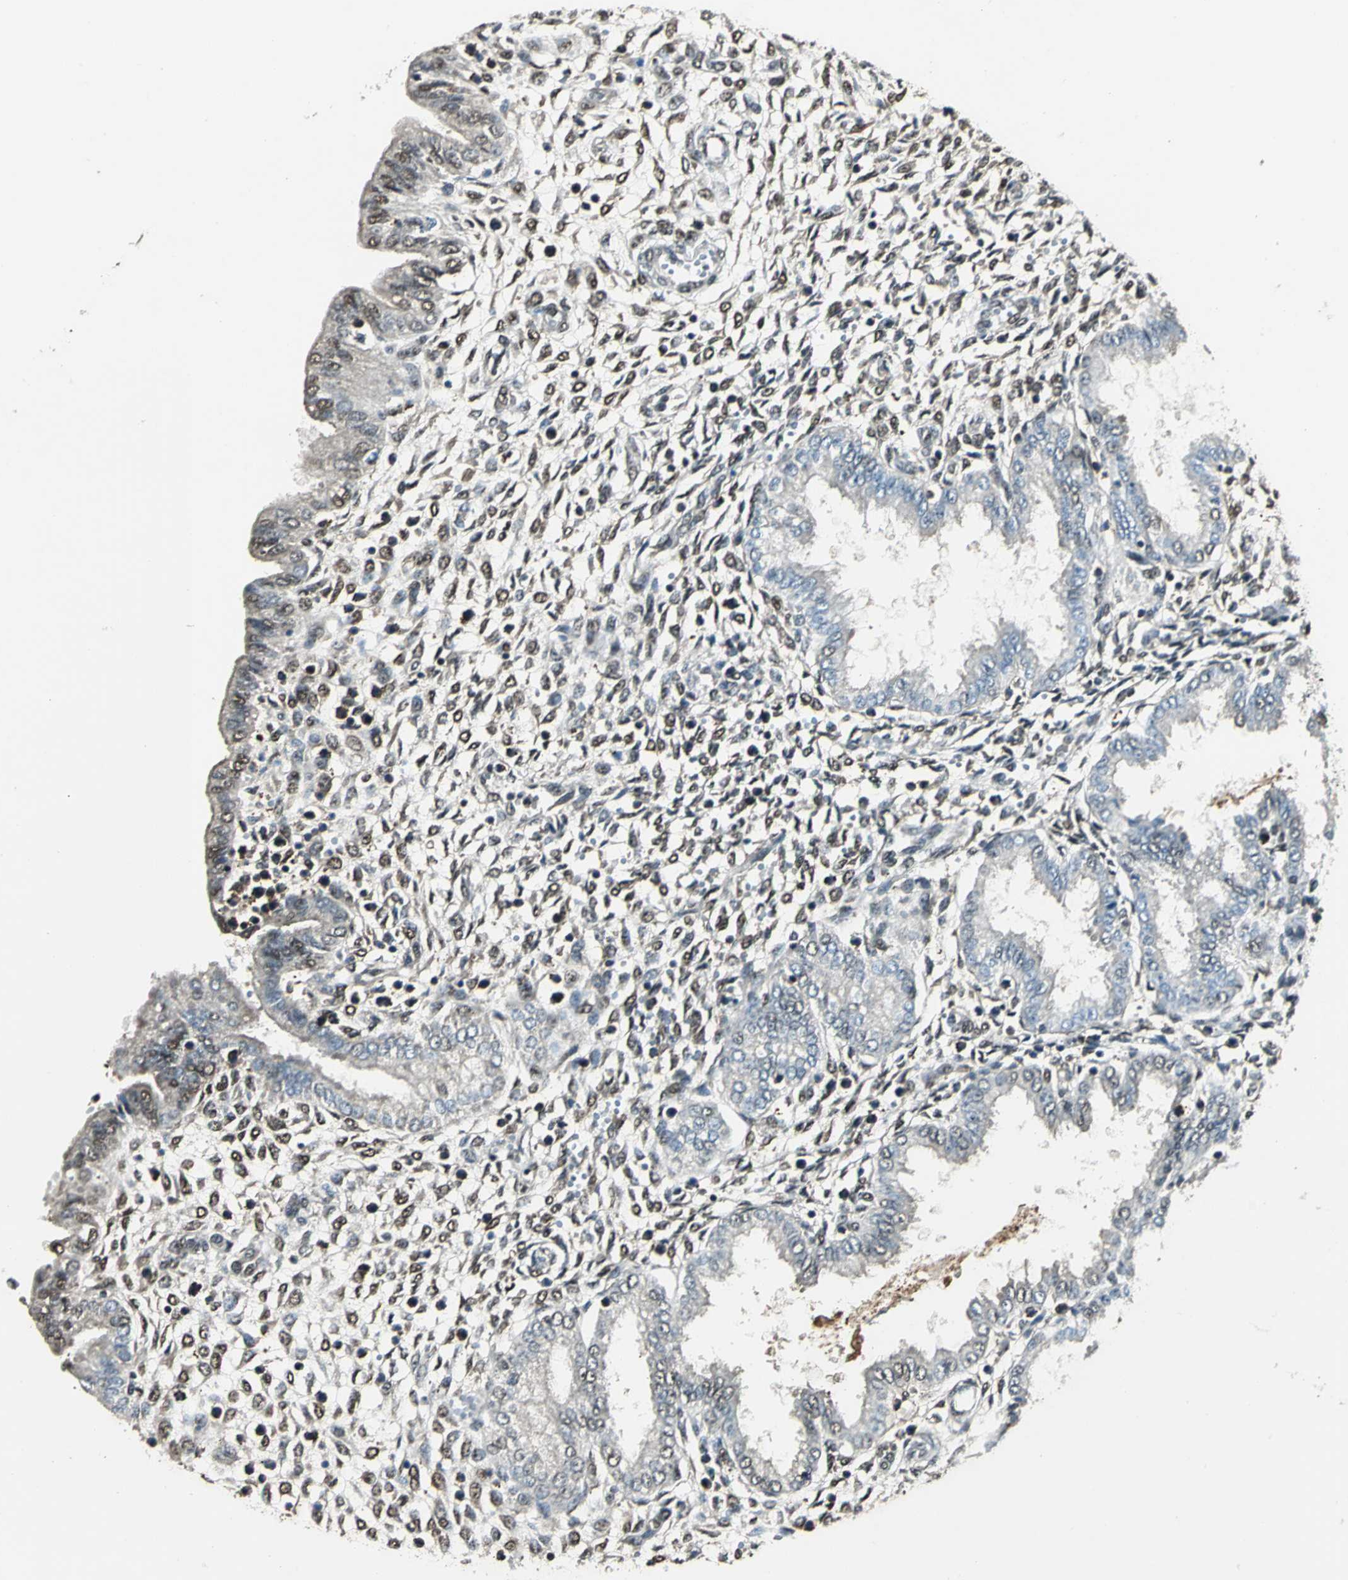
{"staining": {"intensity": "weak", "quantity": "25%-75%", "location": "cytoplasmic/membranous"}, "tissue": "endometrium", "cell_type": "Cells in endometrial stroma", "image_type": "normal", "snomed": [{"axis": "morphology", "description": "Normal tissue, NOS"}, {"axis": "topography", "description": "Endometrium"}], "caption": "Immunohistochemical staining of benign human endometrium reveals low levels of weak cytoplasmic/membranous staining in about 25%-75% of cells in endometrial stroma.", "gene": "PPP1R13L", "patient": {"sex": "female", "age": 33}}